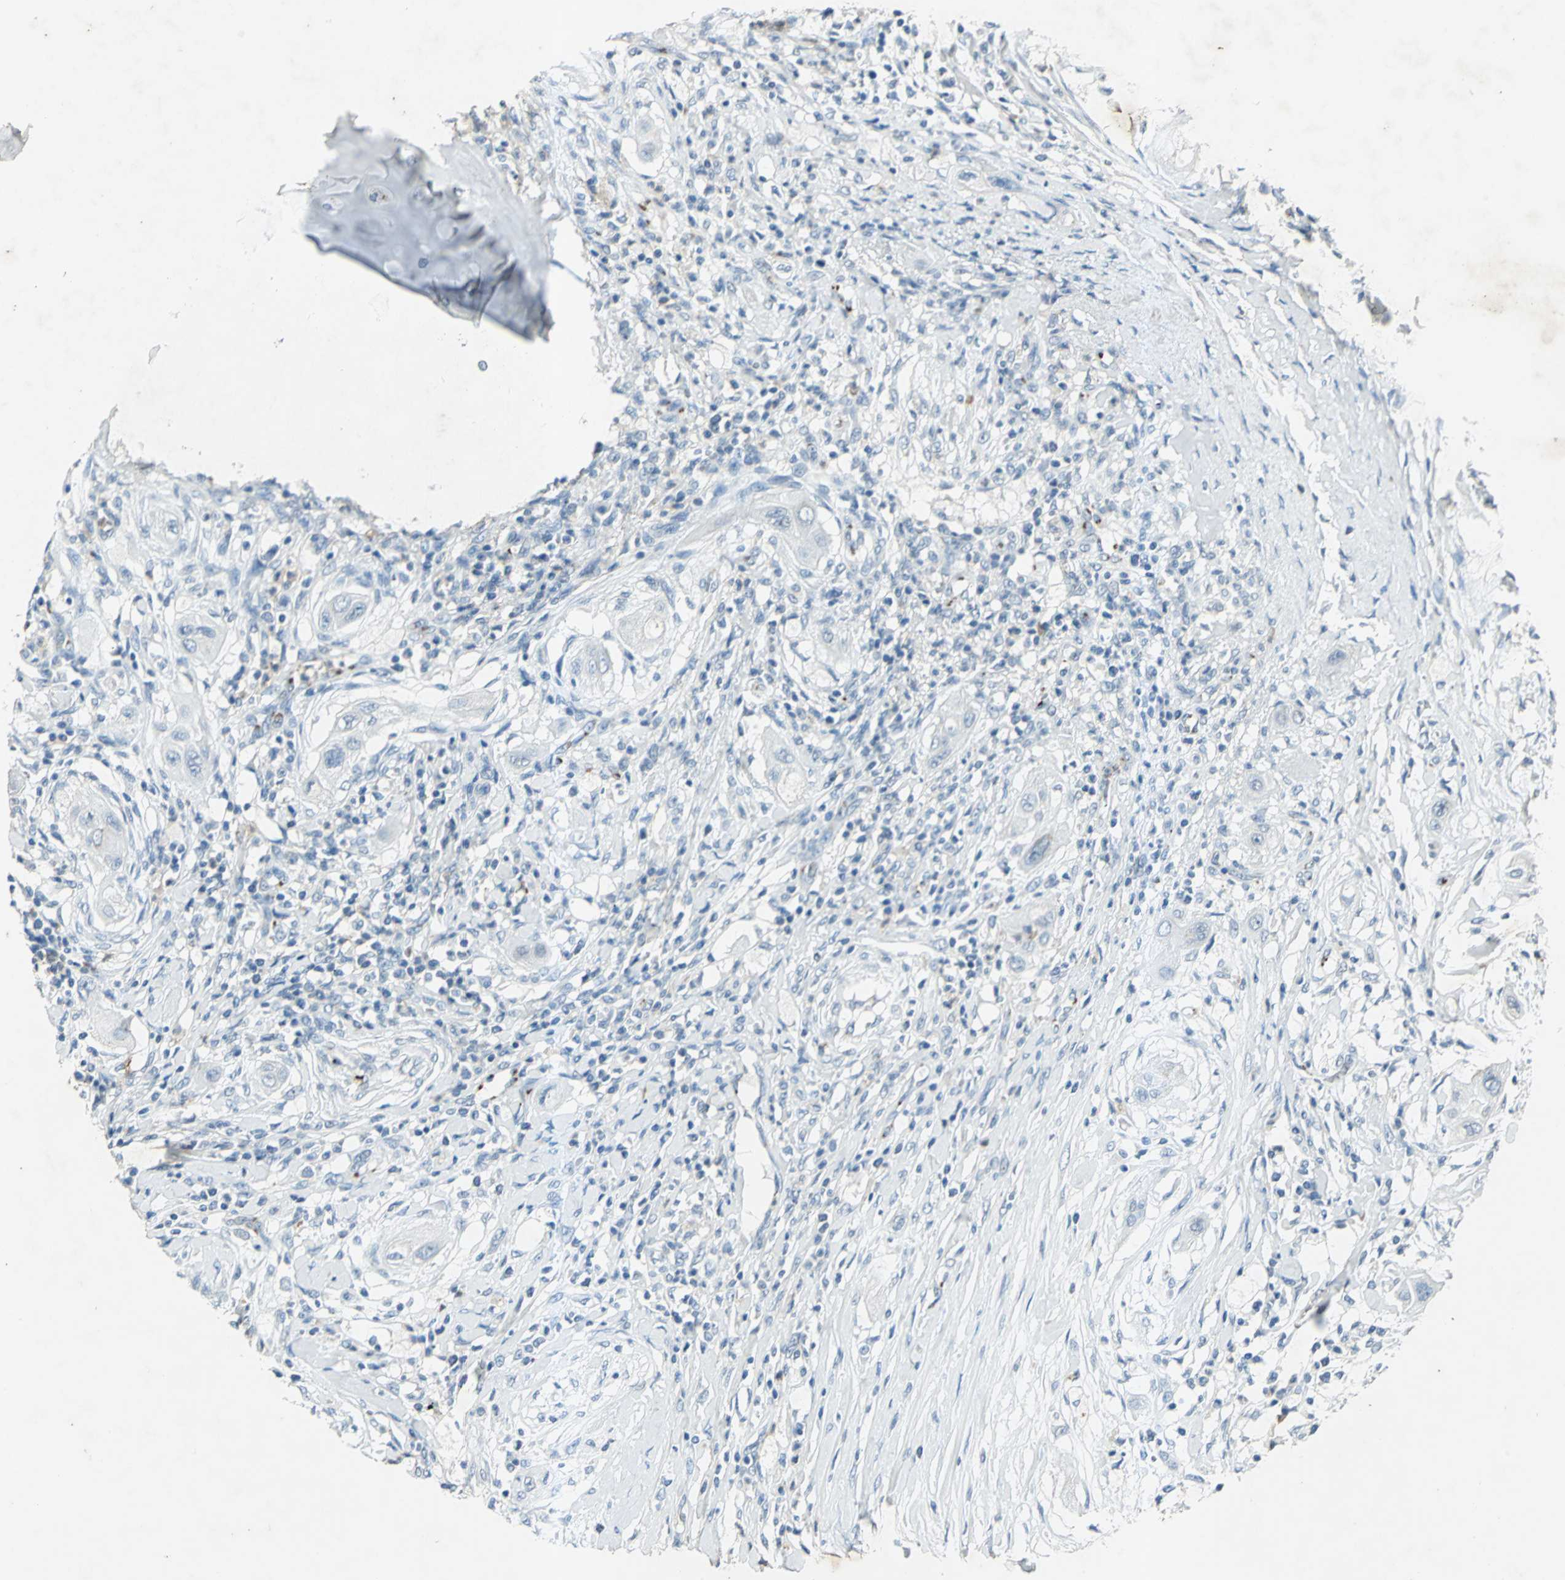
{"staining": {"intensity": "negative", "quantity": "none", "location": "none"}, "tissue": "lung cancer", "cell_type": "Tumor cells", "image_type": "cancer", "snomed": [{"axis": "morphology", "description": "Squamous cell carcinoma, NOS"}, {"axis": "topography", "description": "Lung"}], "caption": "IHC photomicrograph of neoplastic tissue: human squamous cell carcinoma (lung) stained with DAB (3,3'-diaminobenzidine) reveals no significant protein positivity in tumor cells.", "gene": "CAMK2B", "patient": {"sex": "female", "age": 47}}